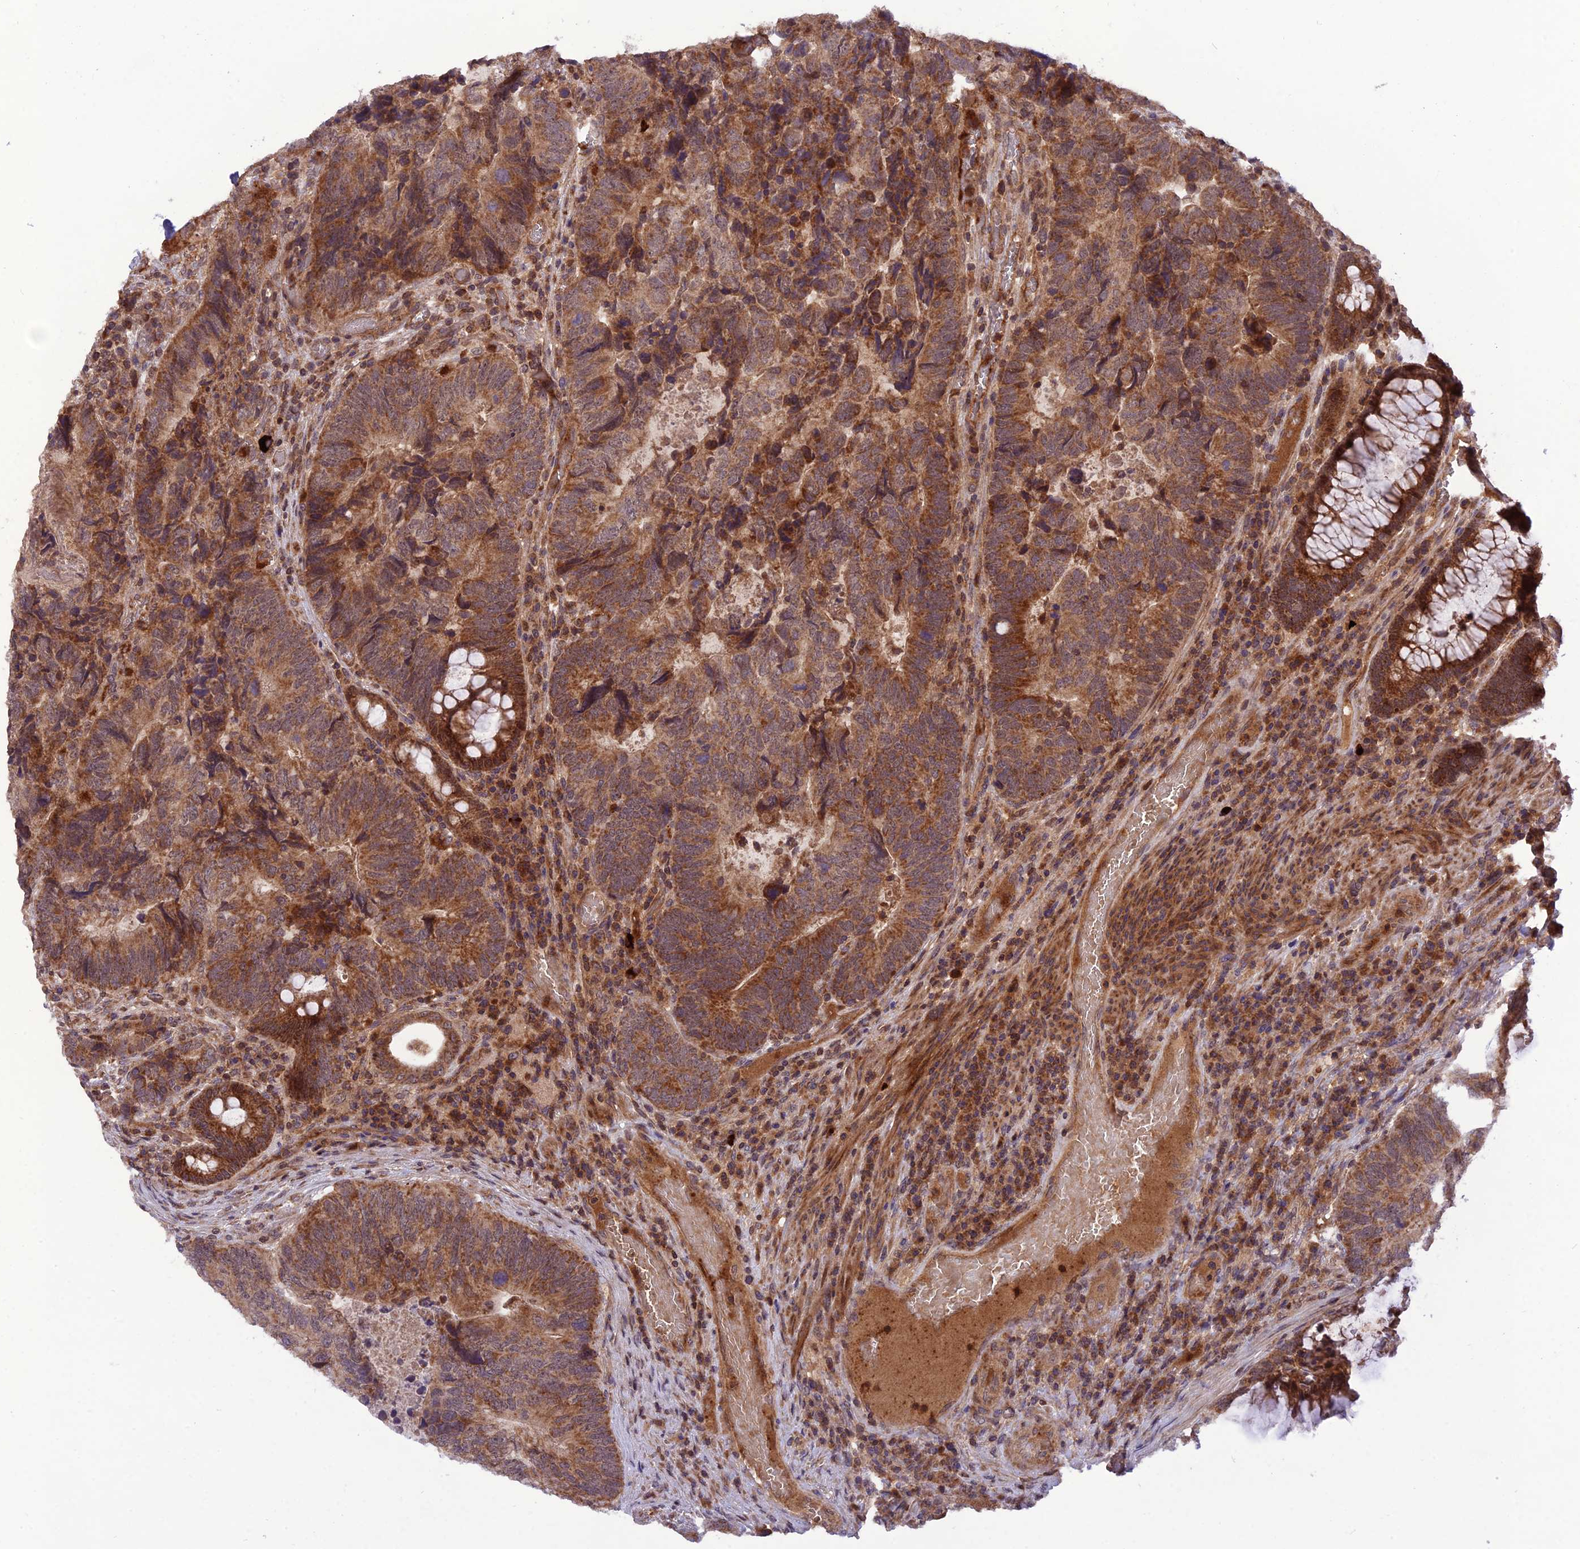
{"staining": {"intensity": "moderate", "quantity": ">75%", "location": "cytoplasmic/membranous"}, "tissue": "colorectal cancer", "cell_type": "Tumor cells", "image_type": "cancer", "snomed": [{"axis": "morphology", "description": "Adenocarcinoma, NOS"}, {"axis": "topography", "description": "Colon"}], "caption": "Immunohistochemistry (IHC) histopathology image of colorectal cancer (adenocarcinoma) stained for a protein (brown), which reveals medium levels of moderate cytoplasmic/membranous positivity in about >75% of tumor cells.", "gene": "NDUFC1", "patient": {"sex": "female", "age": 67}}